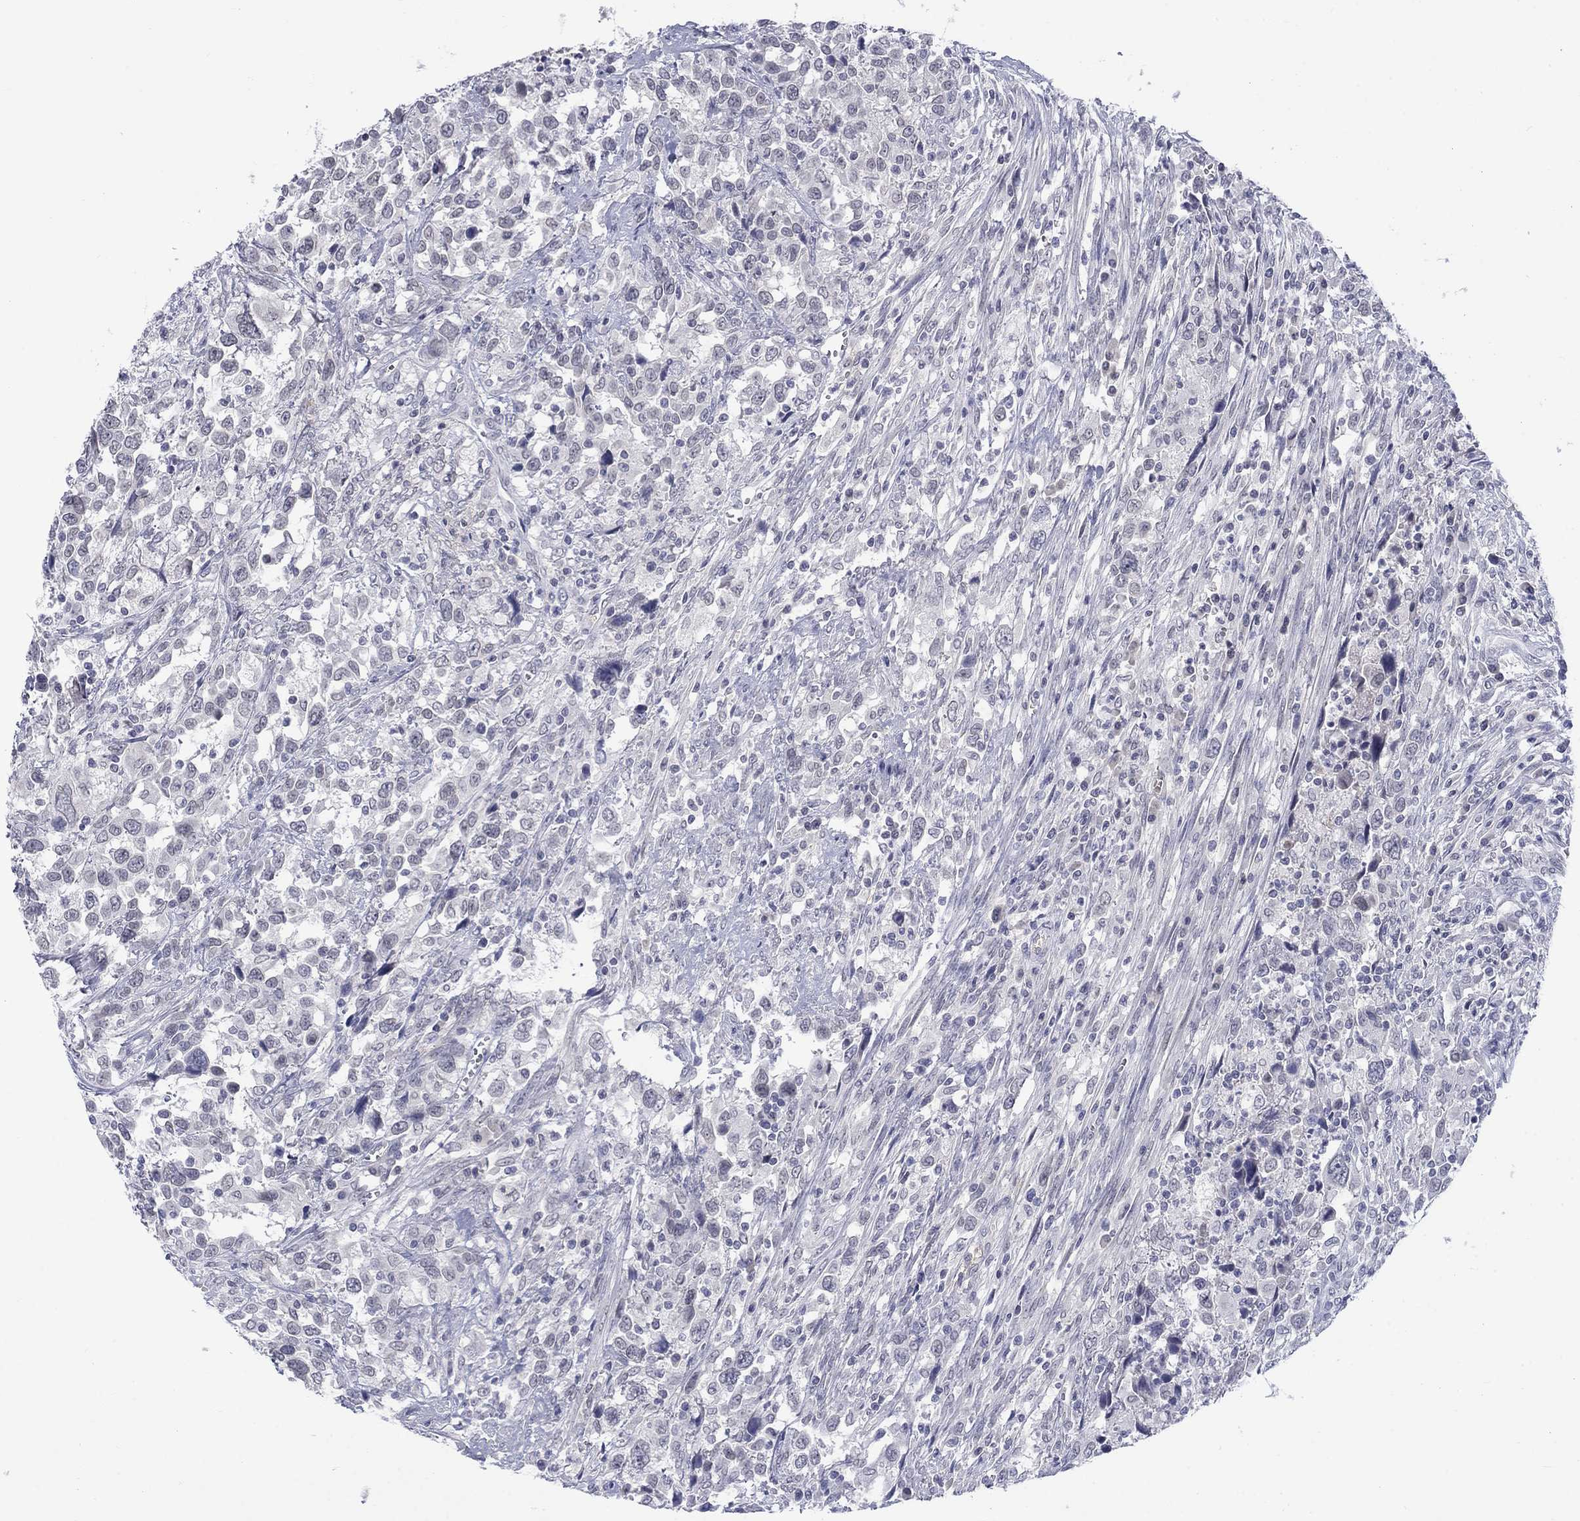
{"staining": {"intensity": "negative", "quantity": "none", "location": "none"}, "tissue": "urothelial cancer", "cell_type": "Tumor cells", "image_type": "cancer", "snomed": [{"axis": "morphology", "description": "Urothelial carcinoma, NOS"}, {"axis": "morphology", "description": "Urothelial carcinoma, High grade"}, {"axis": "topography", "description": "Urinary bladder"}], "caption": "IHC micrograph of neoplastic tissue: human transitional cell carcinoma stained with DAB demonstrates no significant protein staining in tumor cells.", "gene": "NSMF", "patient": {"sex": "female", "age": 64}}